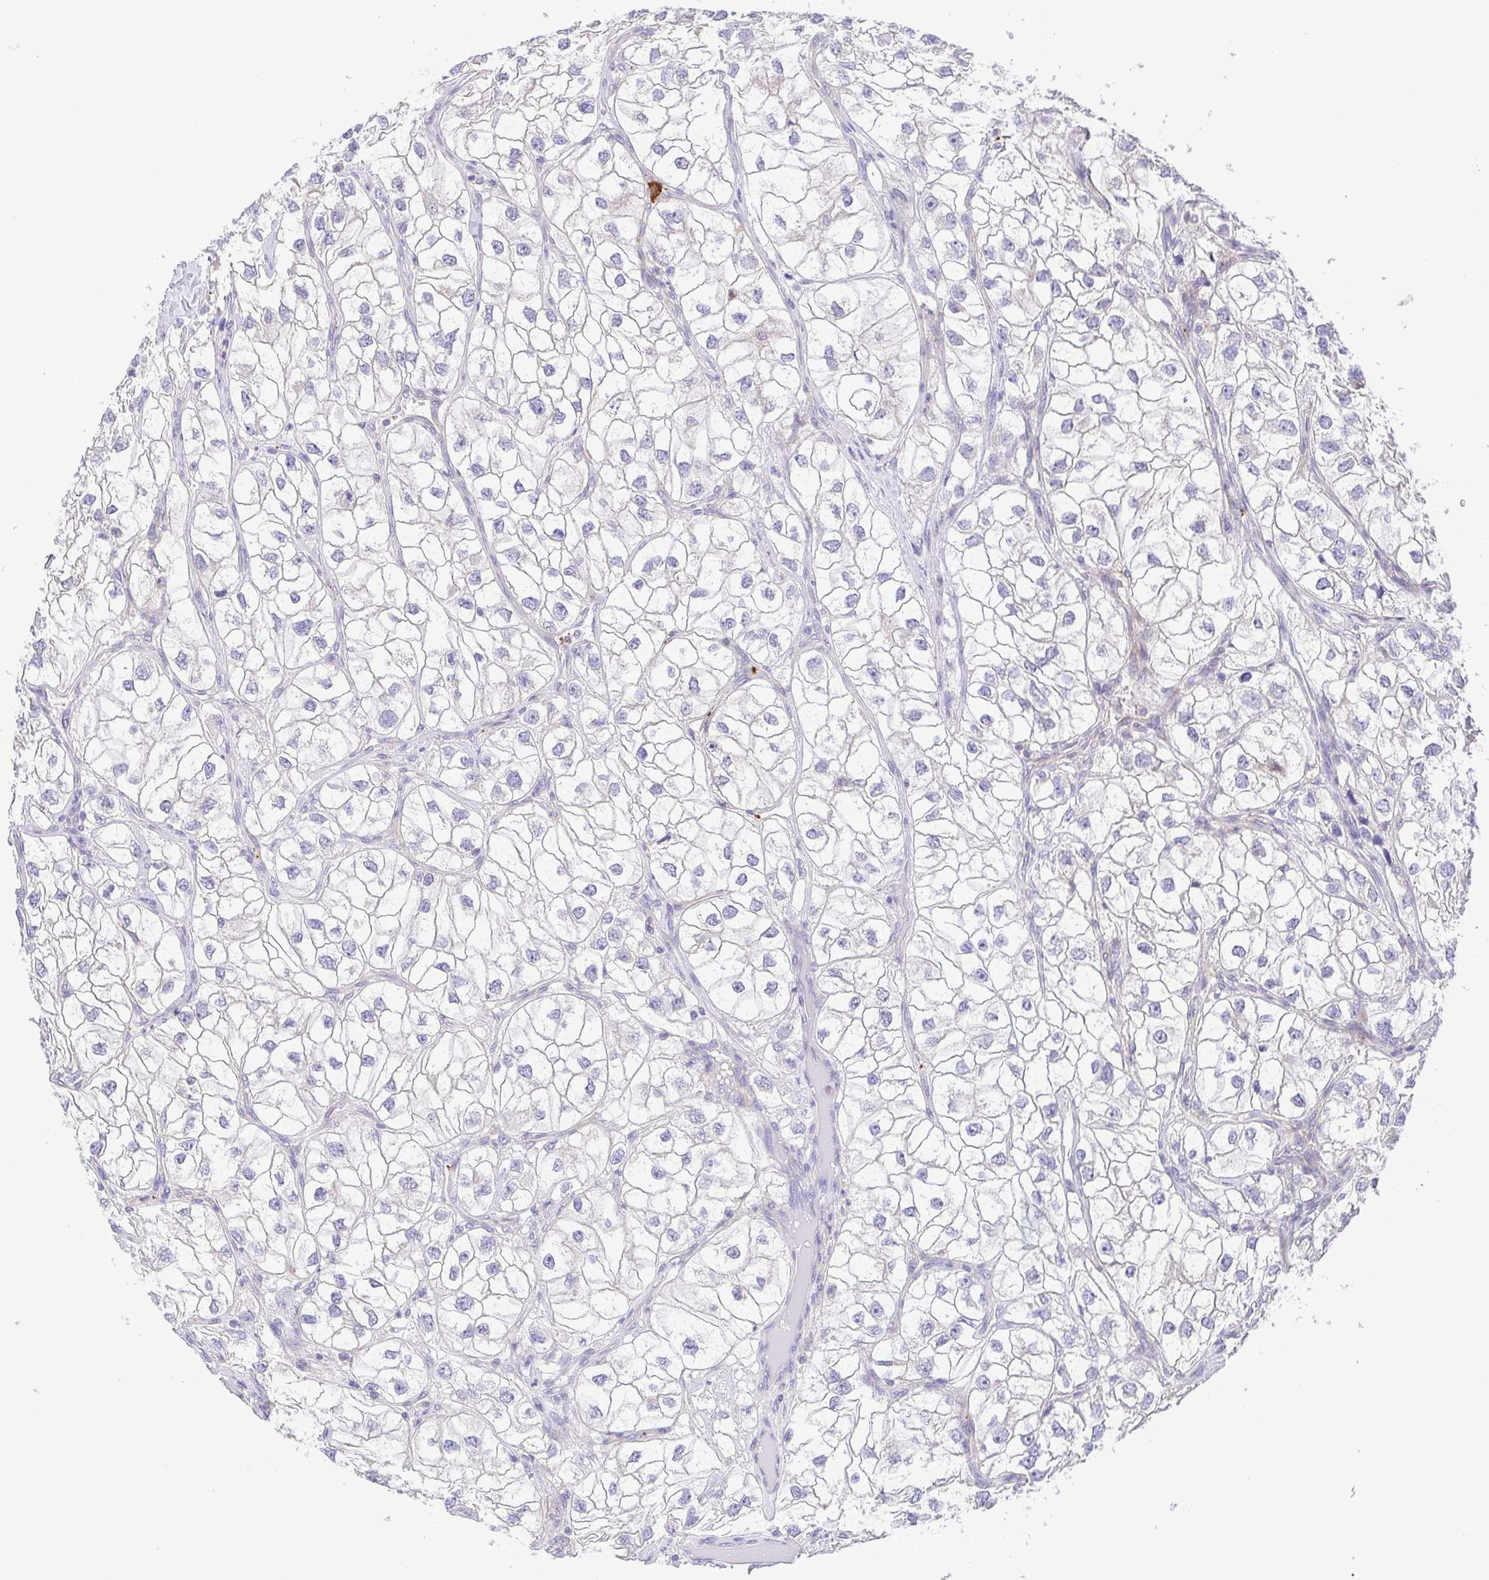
{"staining": {"intensity": "negative", "quantity": "none", "location": "none"}, "tissue": "renal cancer", "cell_type": "Tumor cells", "image_type": "cancer", "snomed": [{"axis": "morphology", "description": "Adenocarcinoma, NOS"}, {"axis": "topography", "description": "Kidney"}], "caption": "Immunohistochemical staining of renal cancer demonstrates no significant positivity in tumor cells.", "gene": "PRR14L", "patient": {"sex": "male", "age": 59}}